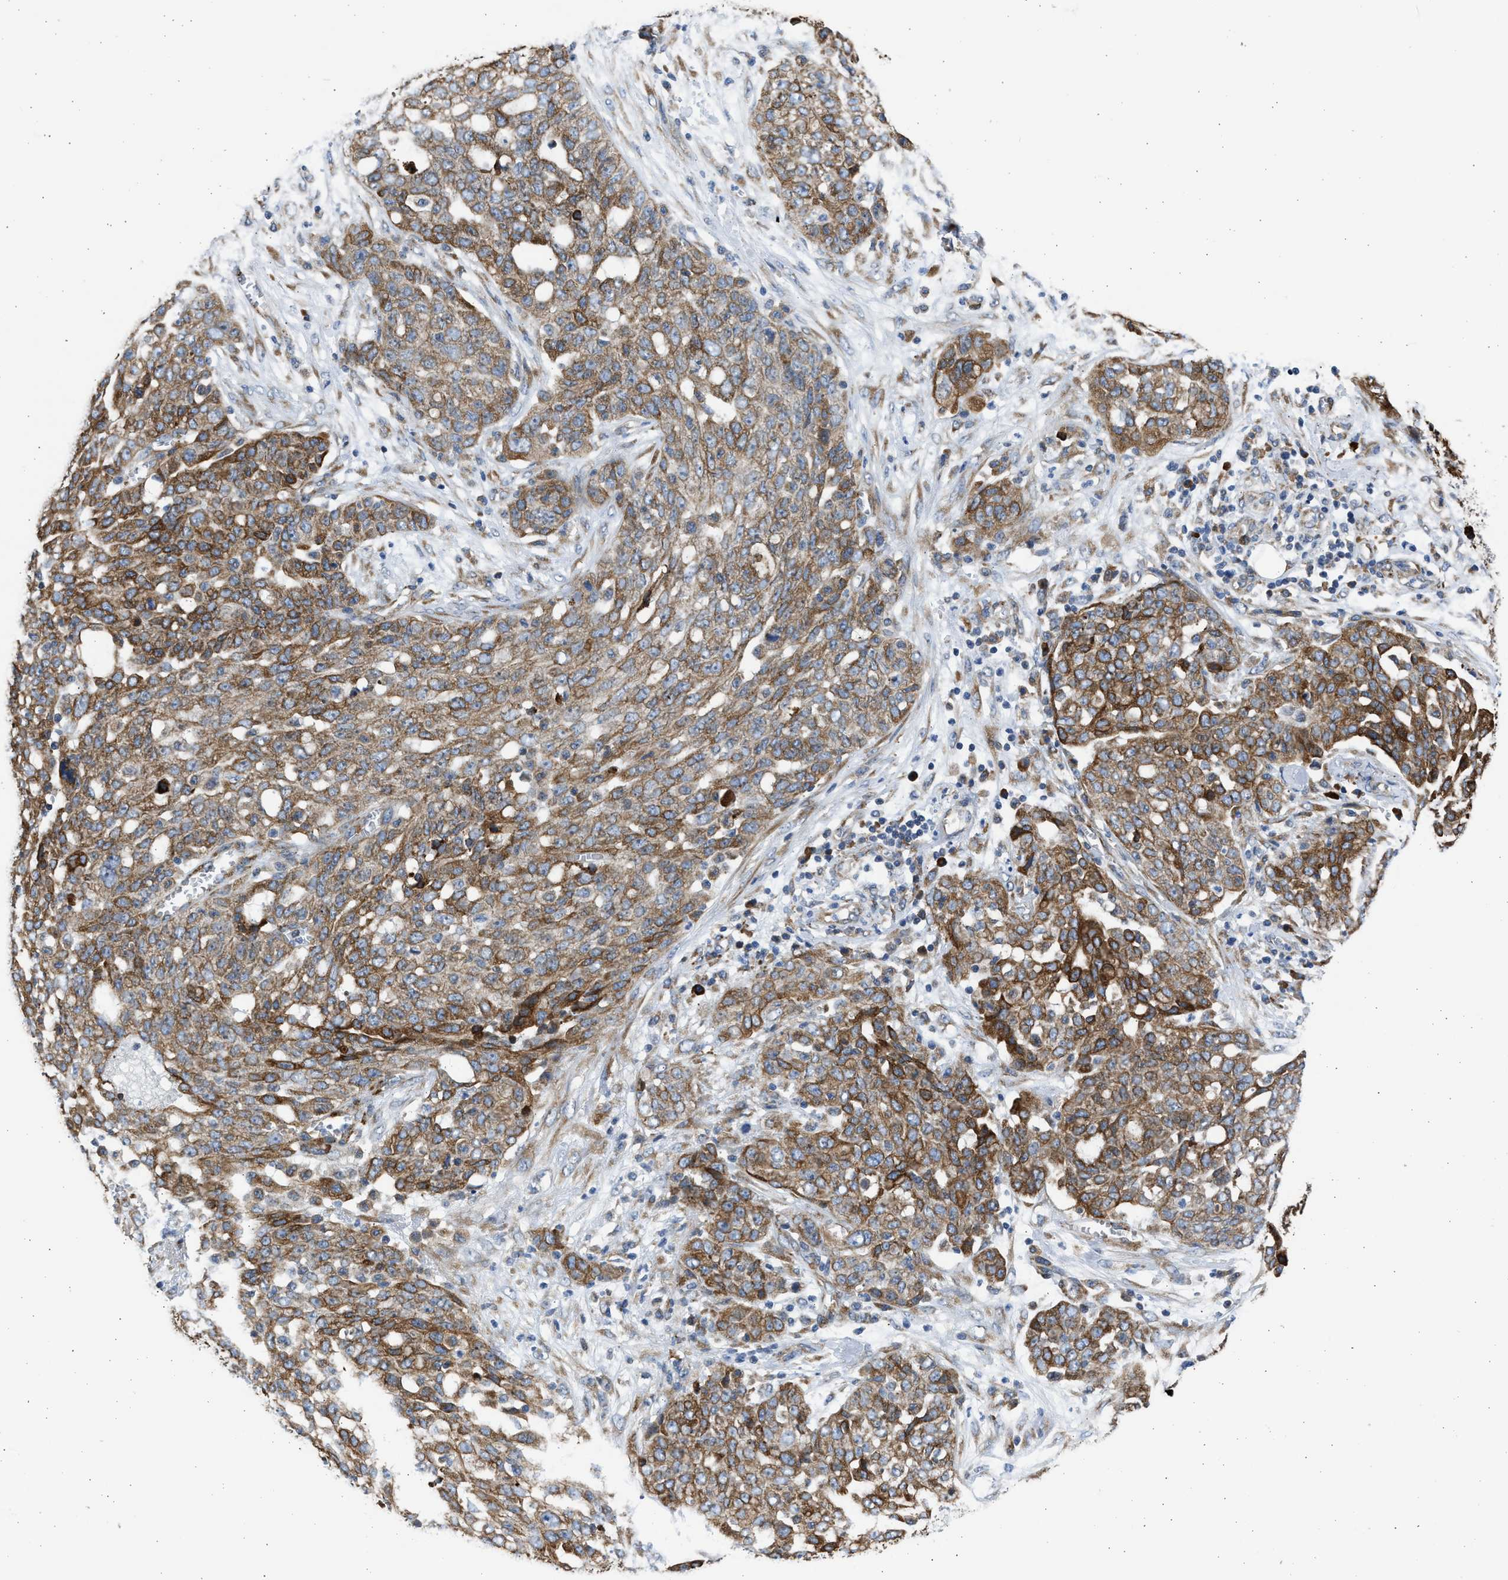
{"staining": {"intensity": "moderate", "quantity": ">75%", "location": "cytoplasmic/membranous"}, "tissue": "ovarian cancer", "cell_type": "Tumor cells", "image_type": "cancer", "snomed": [{"axis": "morphology", "description": "Cystadenocarcinoma, serous, NOS"}, {"axis": "topography", "description": "Soft tissue"}, {"axis": "topography", "description": "Ovary"}], "caption": "The image shows a brown stain indicating the presence of a protein in the cytoplasmic/membranous of tumor cells in ovarian cancer (serous cystadenocarcinoma). (Brightfield microscopy of DAB IHC at high magnification).", "gene": "PLD2", "patient": {"sex": "female", "age": 57}}